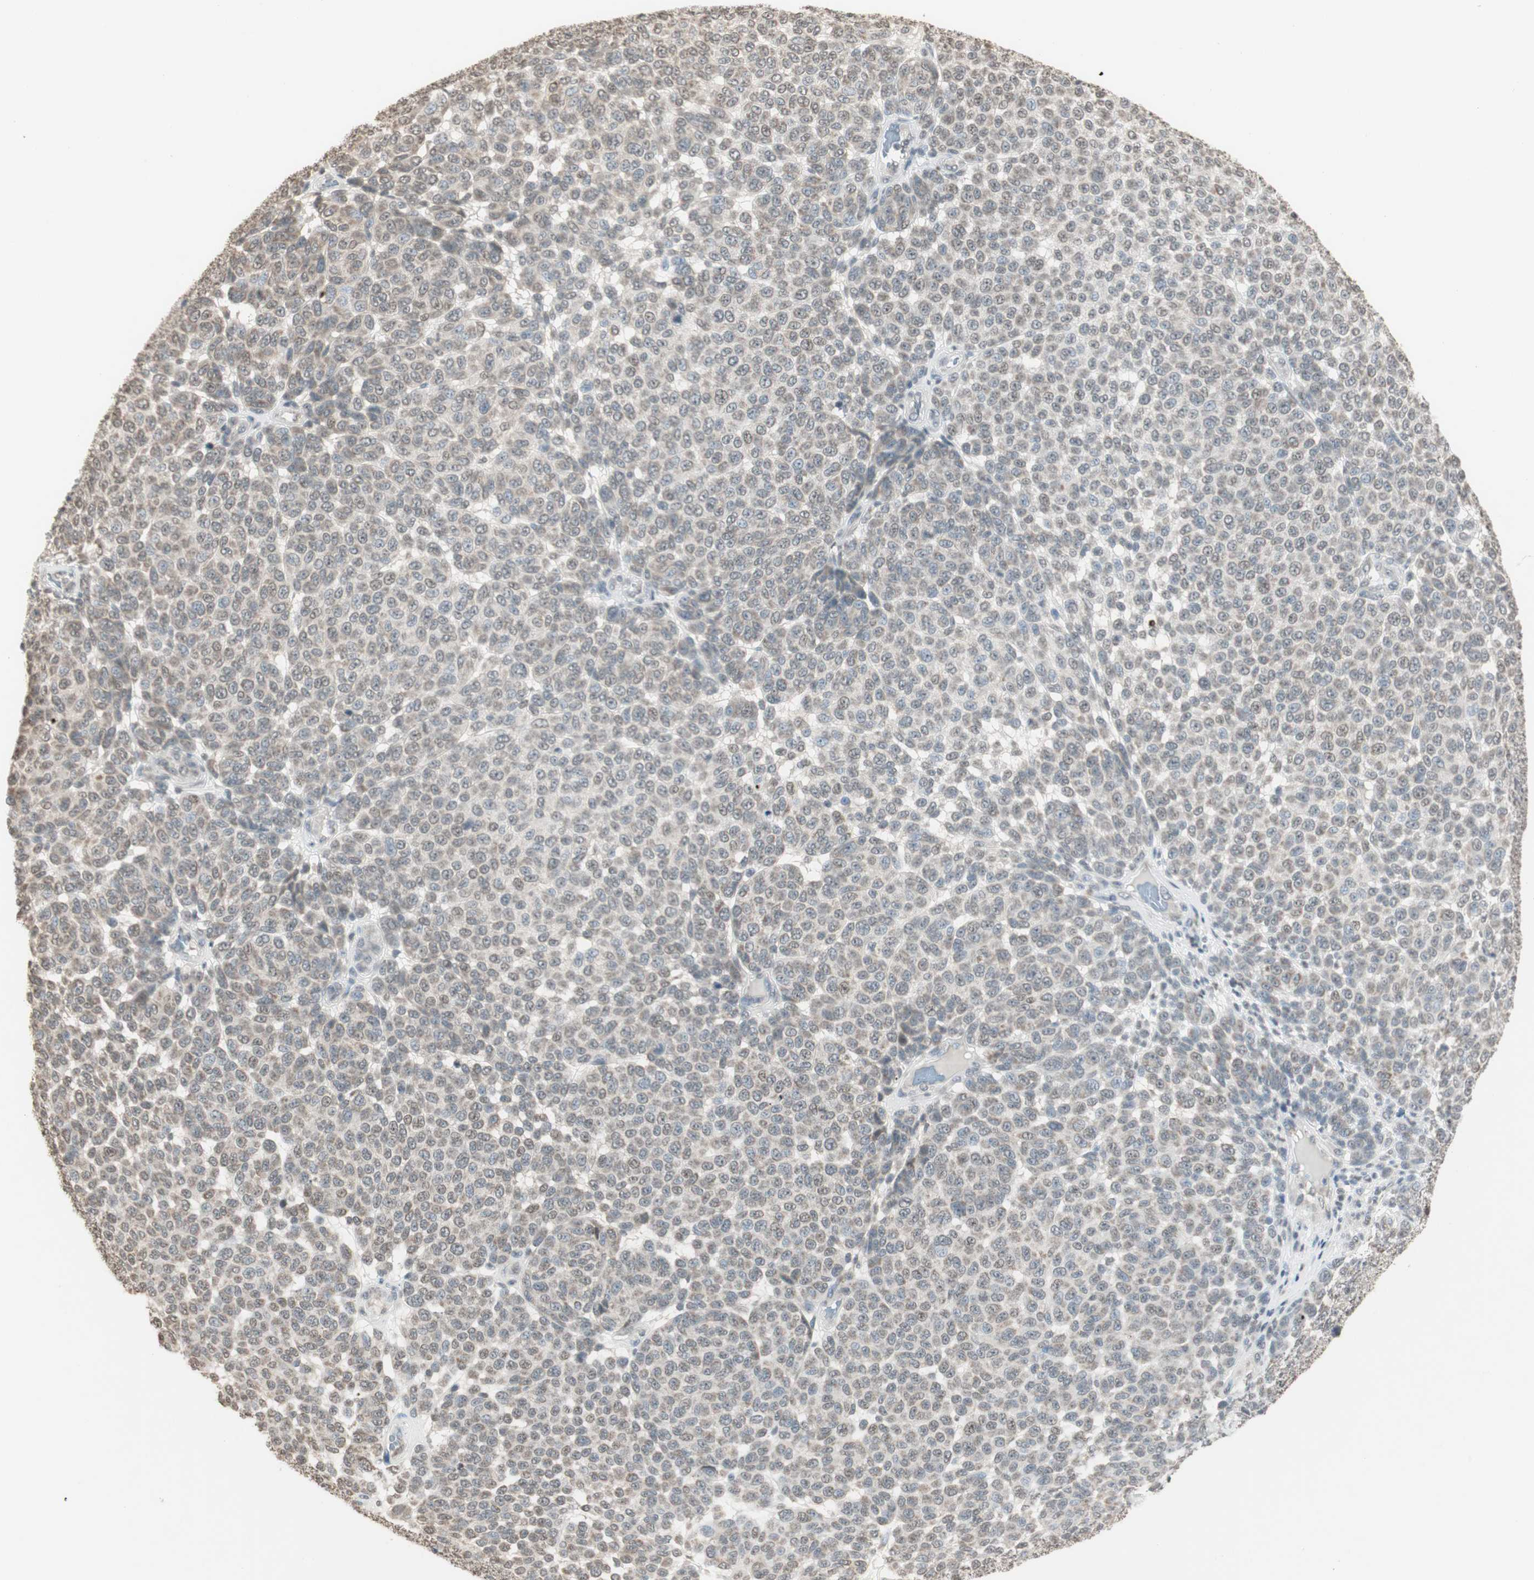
{"staining": {"intensity": "weak", "quantity": "25%-75%", "location": "cytoplasmic/membranous,nuclear"}, "tissue": "melanoma", "cell_type": "Tumor cells", "image_type": "cancer", "snomed": [{"axis": "morphology", "description": "Malignant melanoma, NOS"}, {"axis": "topography", "description": "Skin"}], "caption": "An image of human malignant melanoma stained for a protein demonstrates weak cytoplasmic/membranous and nuclear brown staining in tumor cells. (DAB = brown stain, brightfield microscopy at high magnification).", "gene": "PRELID1", "patient": {"sex": "male", "age": 59}}